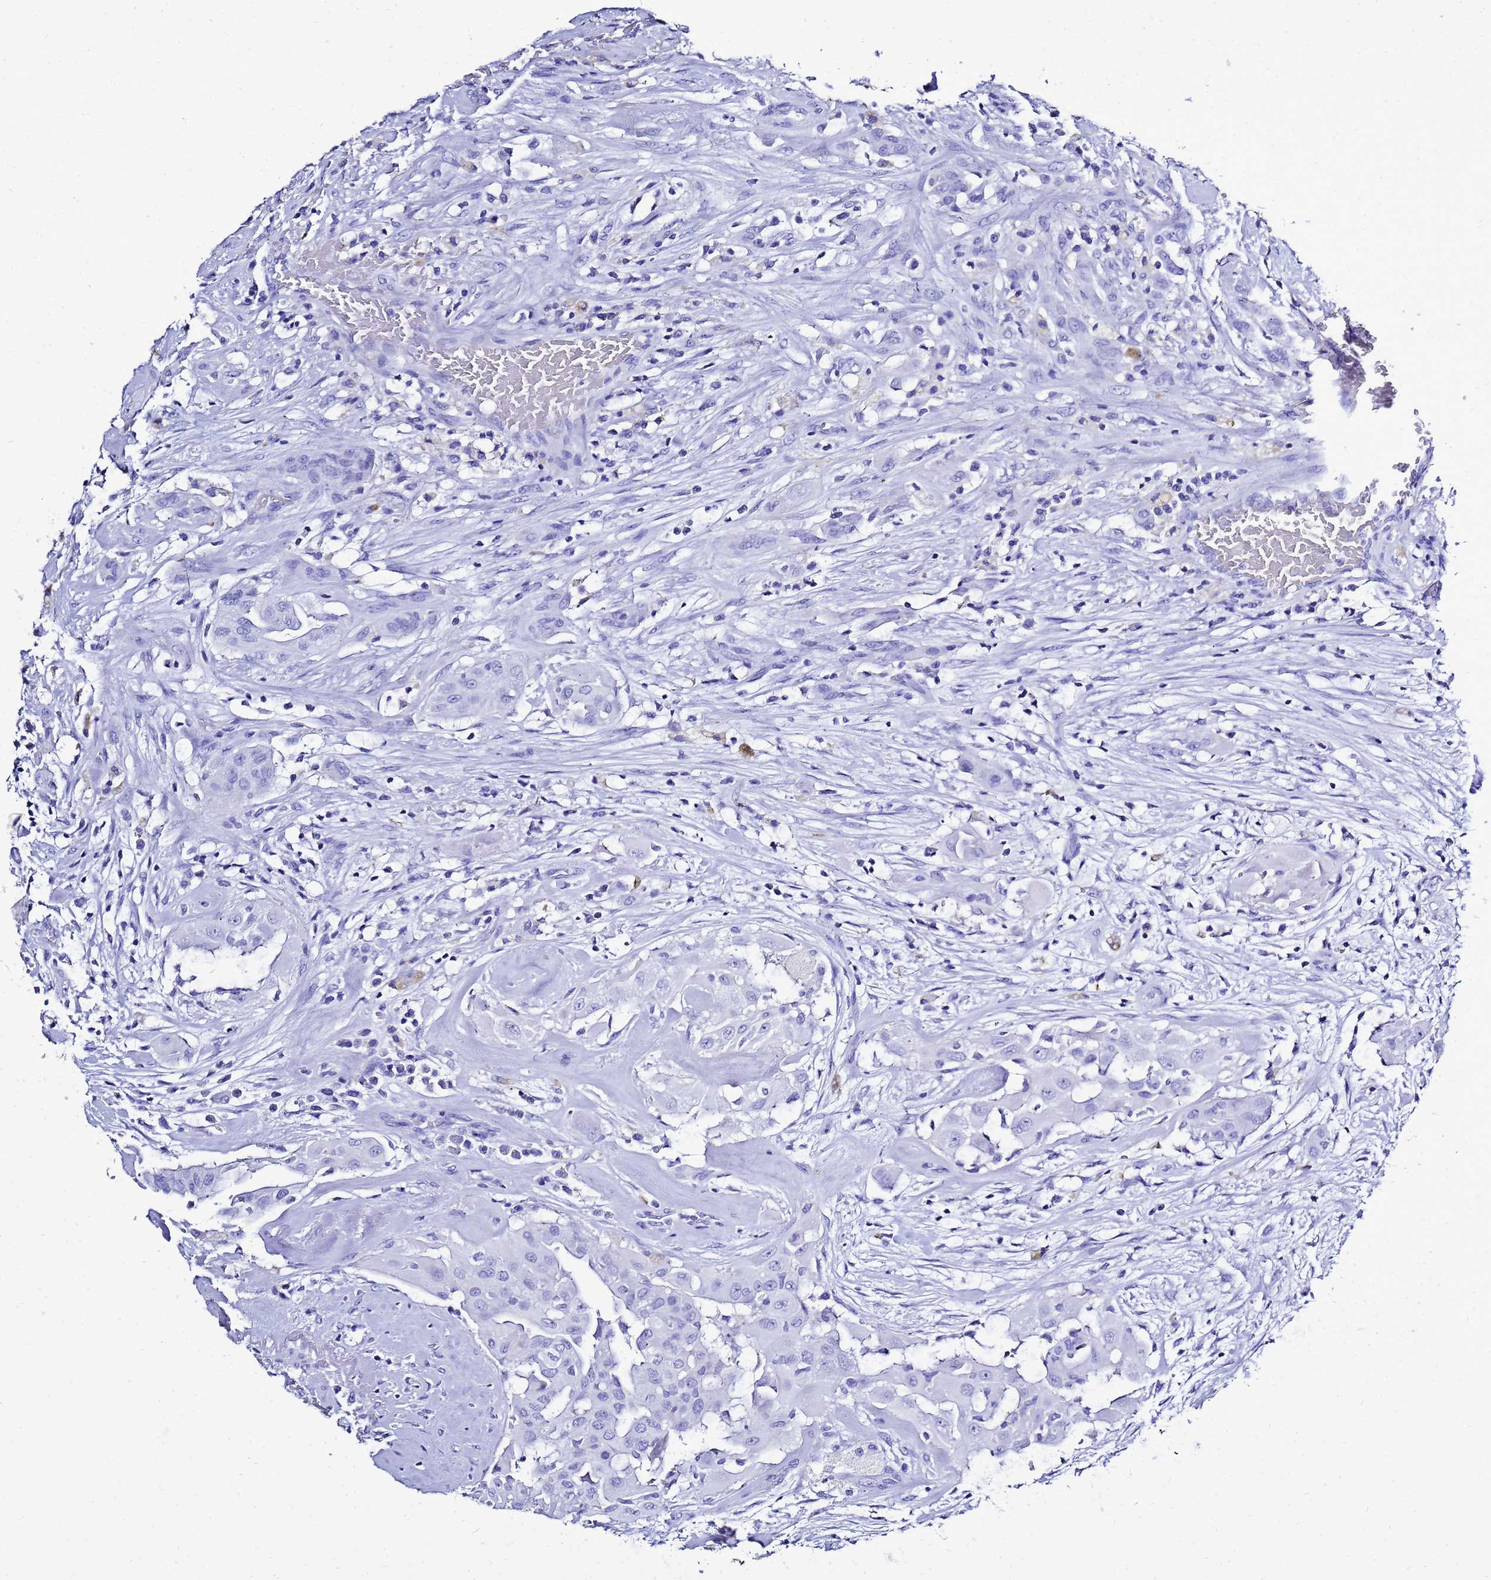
{"staining": {"intensity": "negative", "quantity": "none", "location": "none"}, "tissue": "thyroid cancer", "cell_type": "Tumor cells", "image_type": "cancer", "snomed": [{"axis": "morphology", "description": "Papillary adenocarcinoma, NOS"}, {"axis": "topography", "description": "Thyroid gland"}], "caption": "Tumor cells are negative for protein expression in human thyroid cancer.", "gene": "LIPF", "patient": {"sex": "female", "age": 59}}